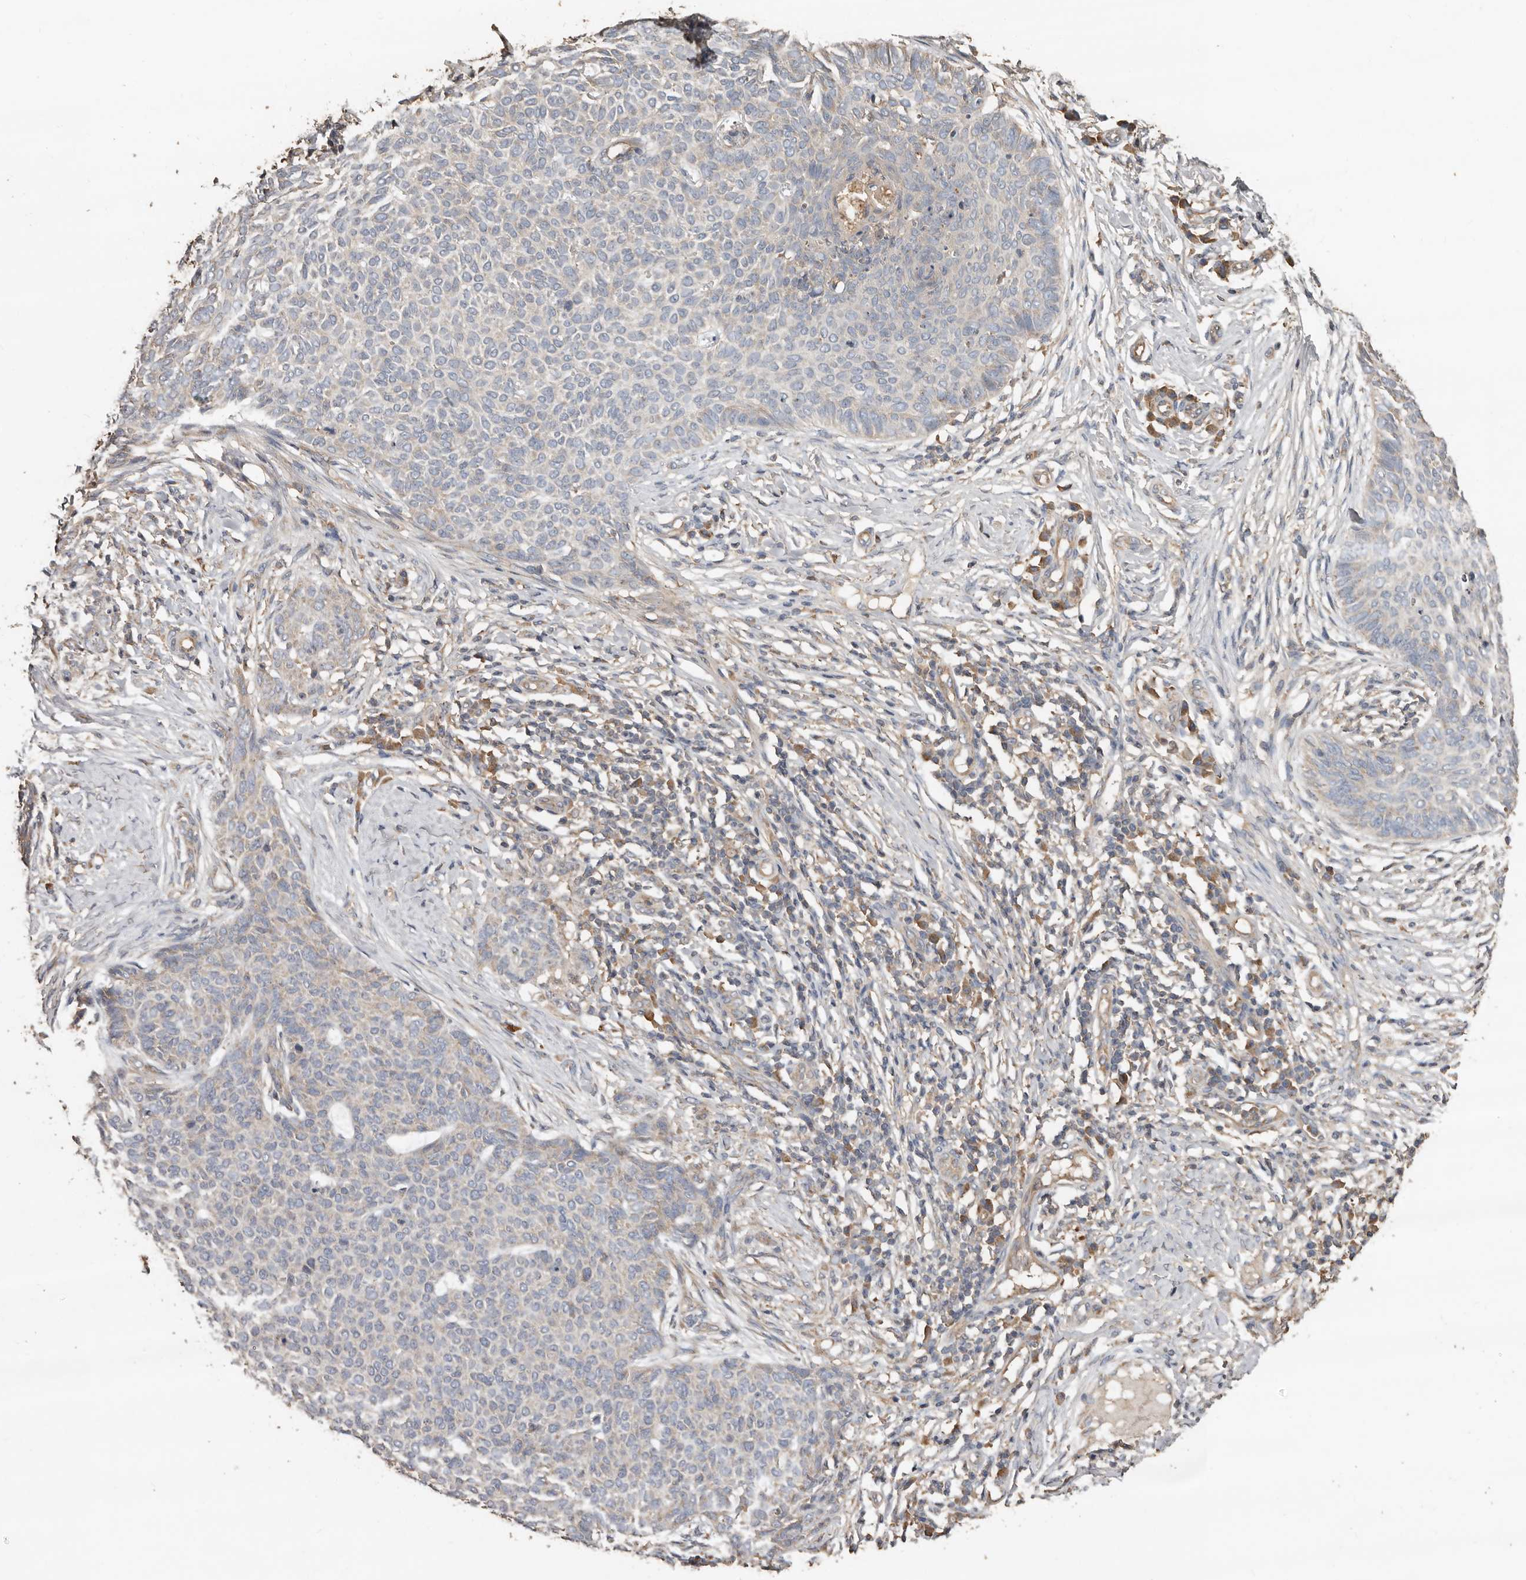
{"staining": {"intensity": "negative", "quantity": "none", "location": "none"}, "tissue": "skin cancer", "cell_type": "Tumor cells", "image_type": "cancer", "snomed": [{"axis": "morphology", "description": "Normal tissue, NOS"}, {"axis": "morphology", "description": "Basal cell carcinoma"}, {"axis": "topography", "description": "Skin"}], "caption": "Immunohistochemical staining of skin cancer displays no significant positivity in tumor cells.", "gene": "FLCN", "patient": {"sex": "male", "age": 50}}